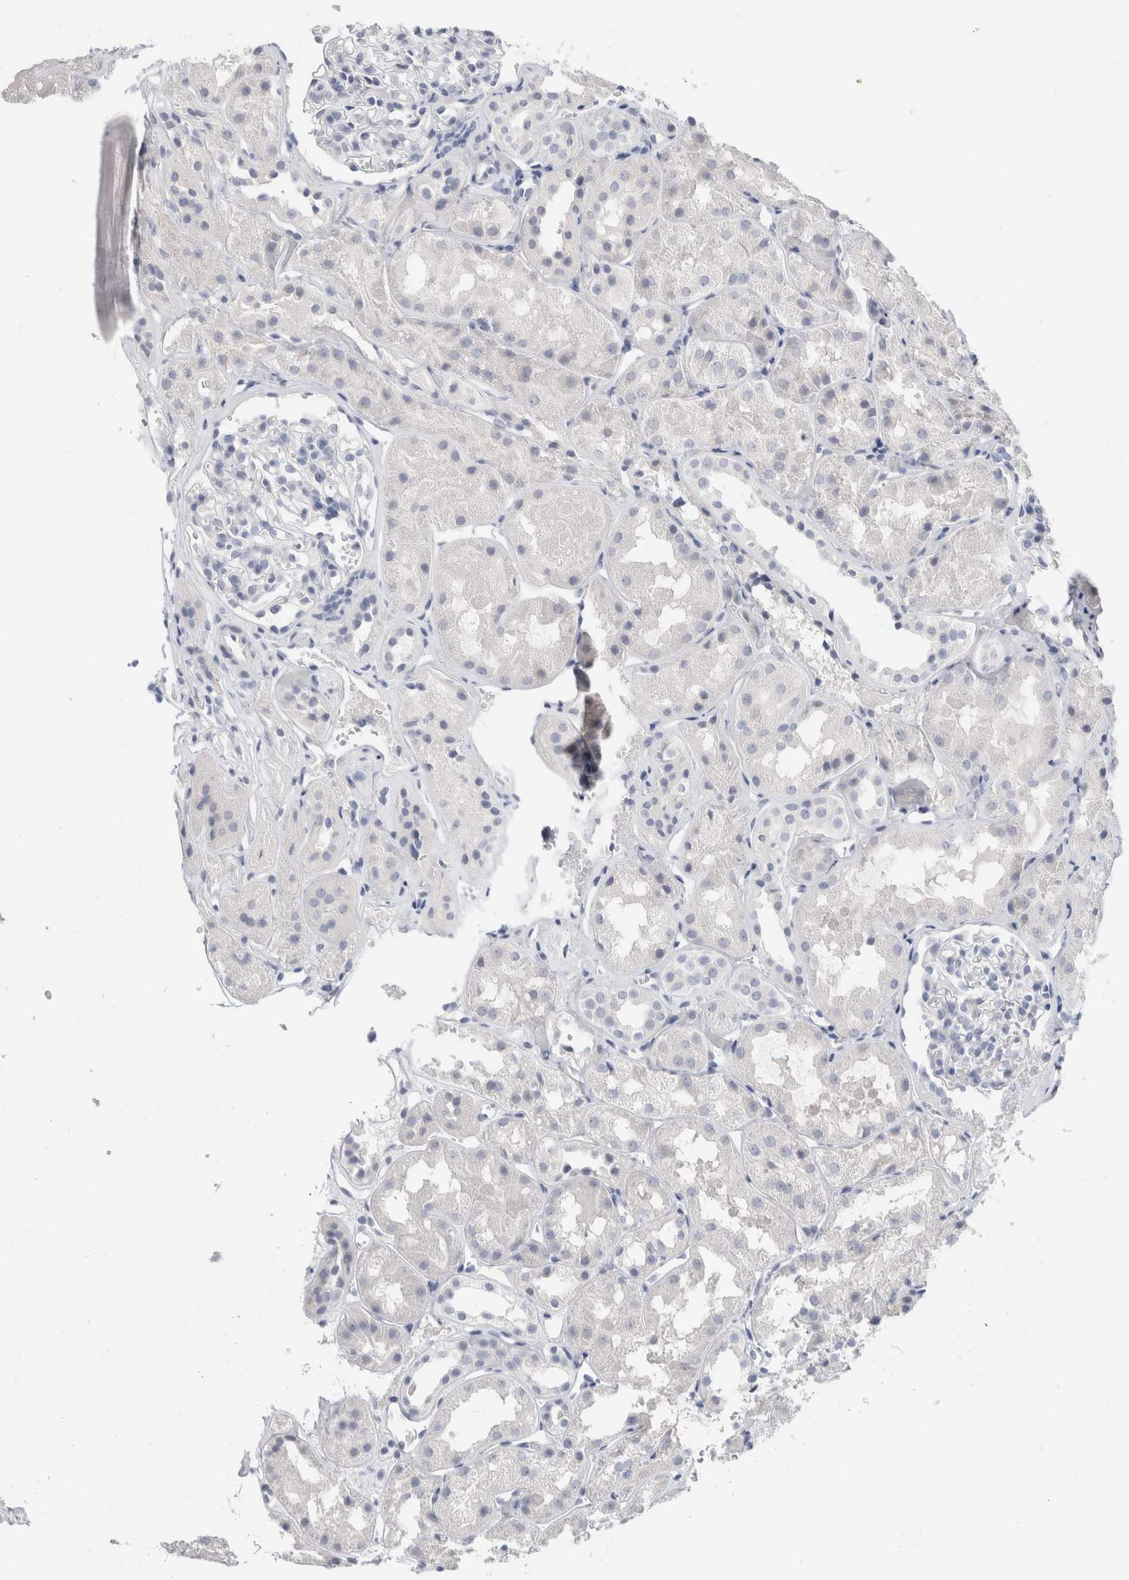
{"staining": {"intensity": "negative", "quantity": "none", "location": "none"}, "tissue": "kidney", "cell_type": "Cells in glomeruli", "image_type": "normal", "snomed": [{"axis": "morphology", "description": "Normal tissue, NOS"}, {"axis": "topography", "description": "Kidney"}], "caption": "IHC of unremarkable human kidney shows no positivity in cells in glomeruli. (DAB immunohistochemistry (IHC), high magnification).", "gene": "BCAN", "patient": {"sex": "male", "age": 16}}